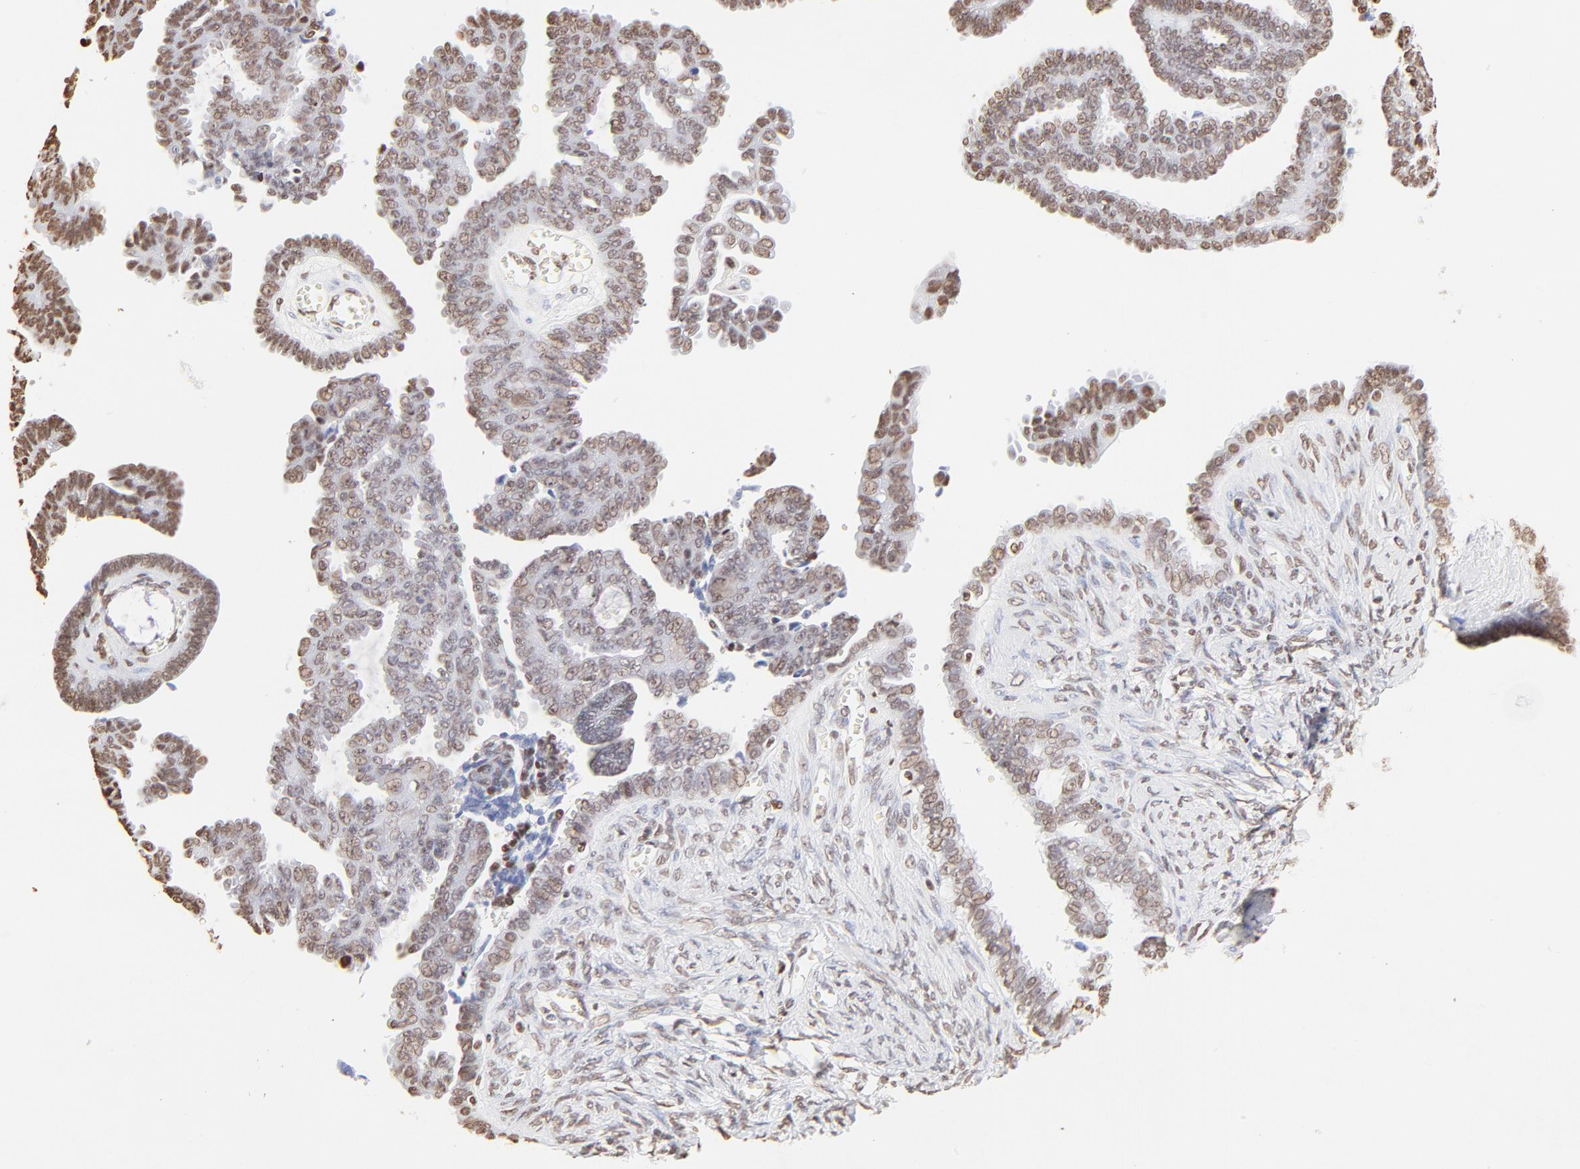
{"staining": {"intensity": "moderate", "quantity": ">75%", "location": "nuclear"}, "tissue": "ovarian cancer", "cell_type": "Tumor cells", "image_type": "cancer", "snomed": [{"axis": "morphology", "description": "Cystadenocarcinoma, serous, NOS"}, {"axis": "topography", "description": "Ovary"}], "caption": "High-power microscopy captured an immunohistochemistry image of ovarian cancer (serous cystadenocarcinoma), revealing moderate nuclear positivity in approximately >75% of tumor cells.", "gene": "ZNF540", "patient": {"sex": "female", "age": 71}}